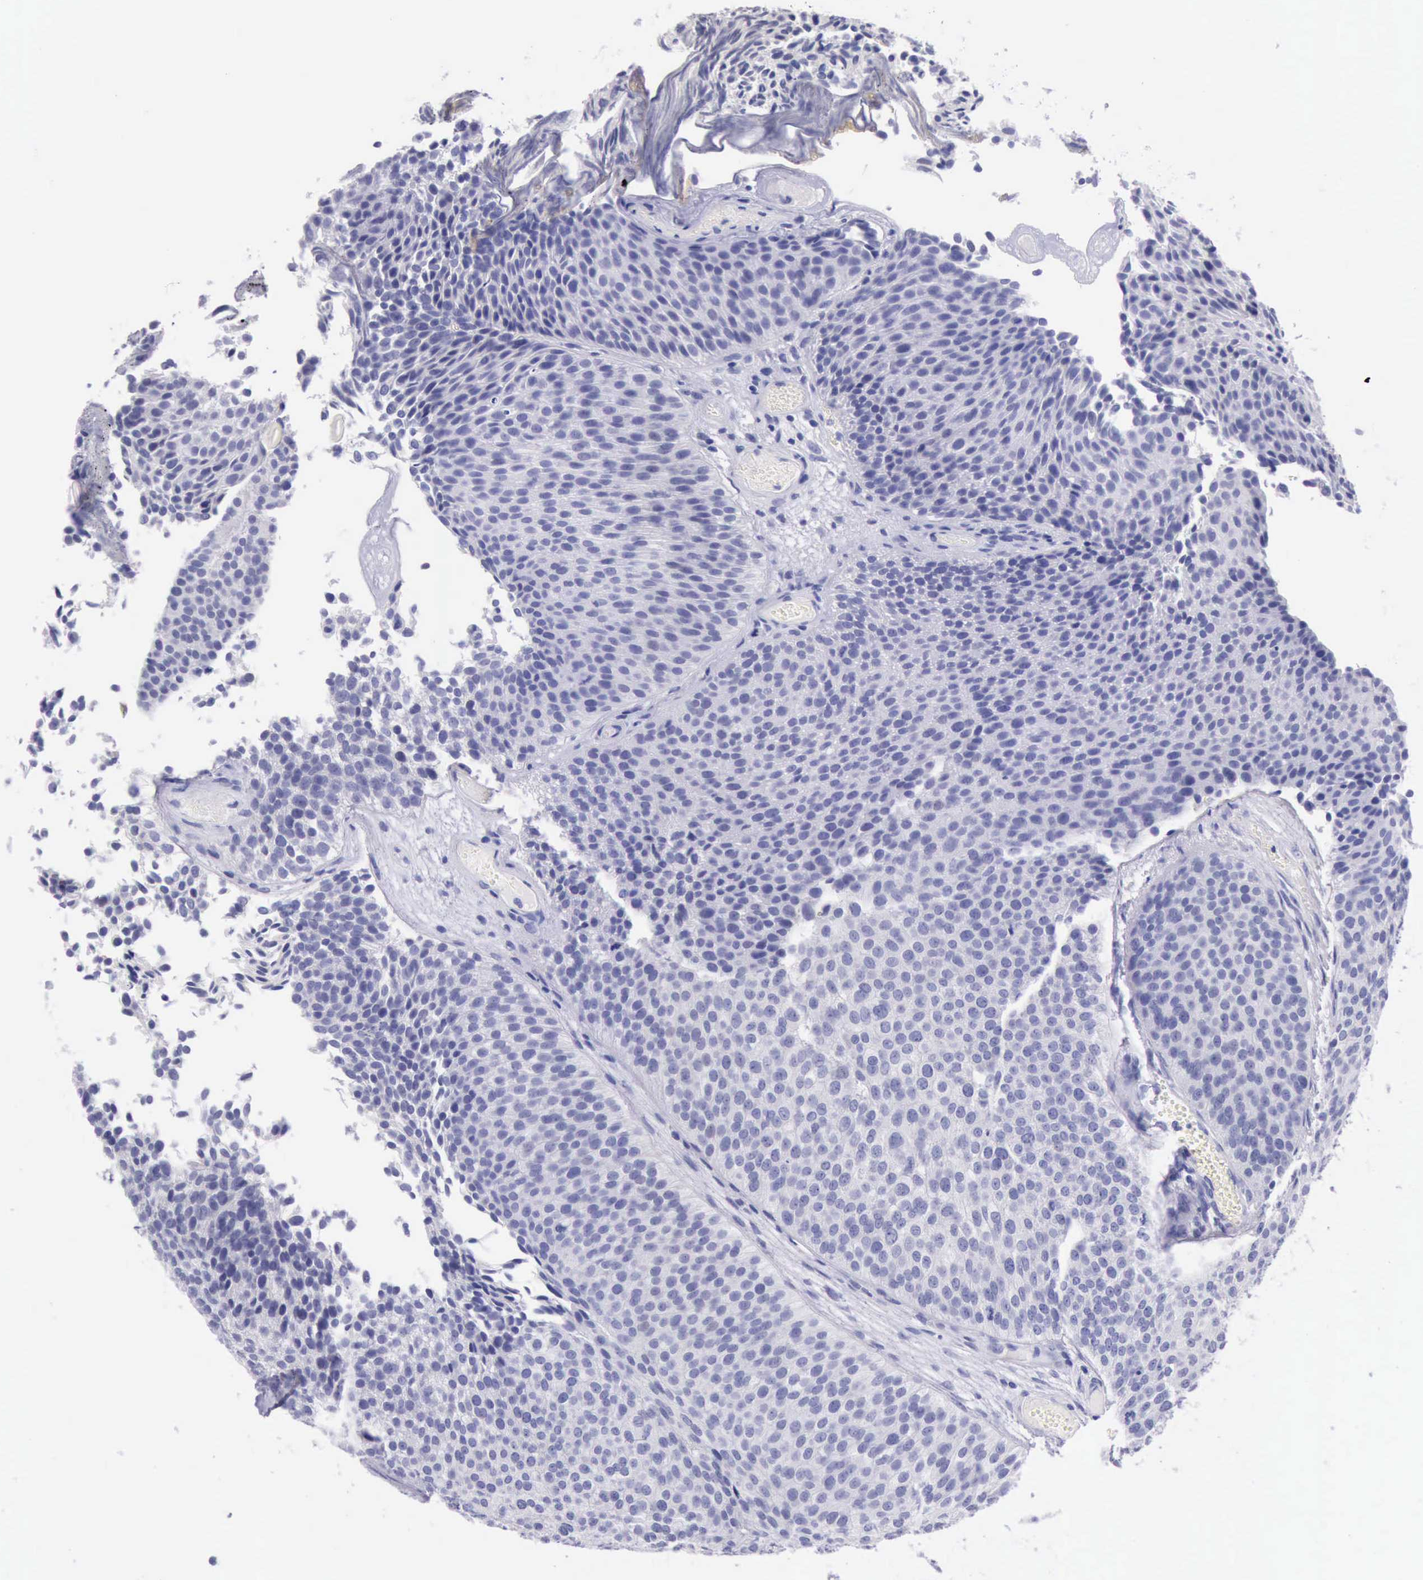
{"staining": {"intensity": "negative", "quantity": "none", "location": "none"}, "tissue": "urothelial cancer", "cell_type": "Tumor cells", "image_type": "cancer", "snomed": [{"axis": "morphology", "description": "Urothelial carcinoma, Low grade"}, {"axis": "topography", "description": "Urinary bladder"}], "caption": "Human low-grade urothelial carcinoma stained for a protein using immunohistochemistry (IHC) displays no expression in tumor cells.", "gene": "LRFN5", "patient": {"sex": "male", "age": 84}}